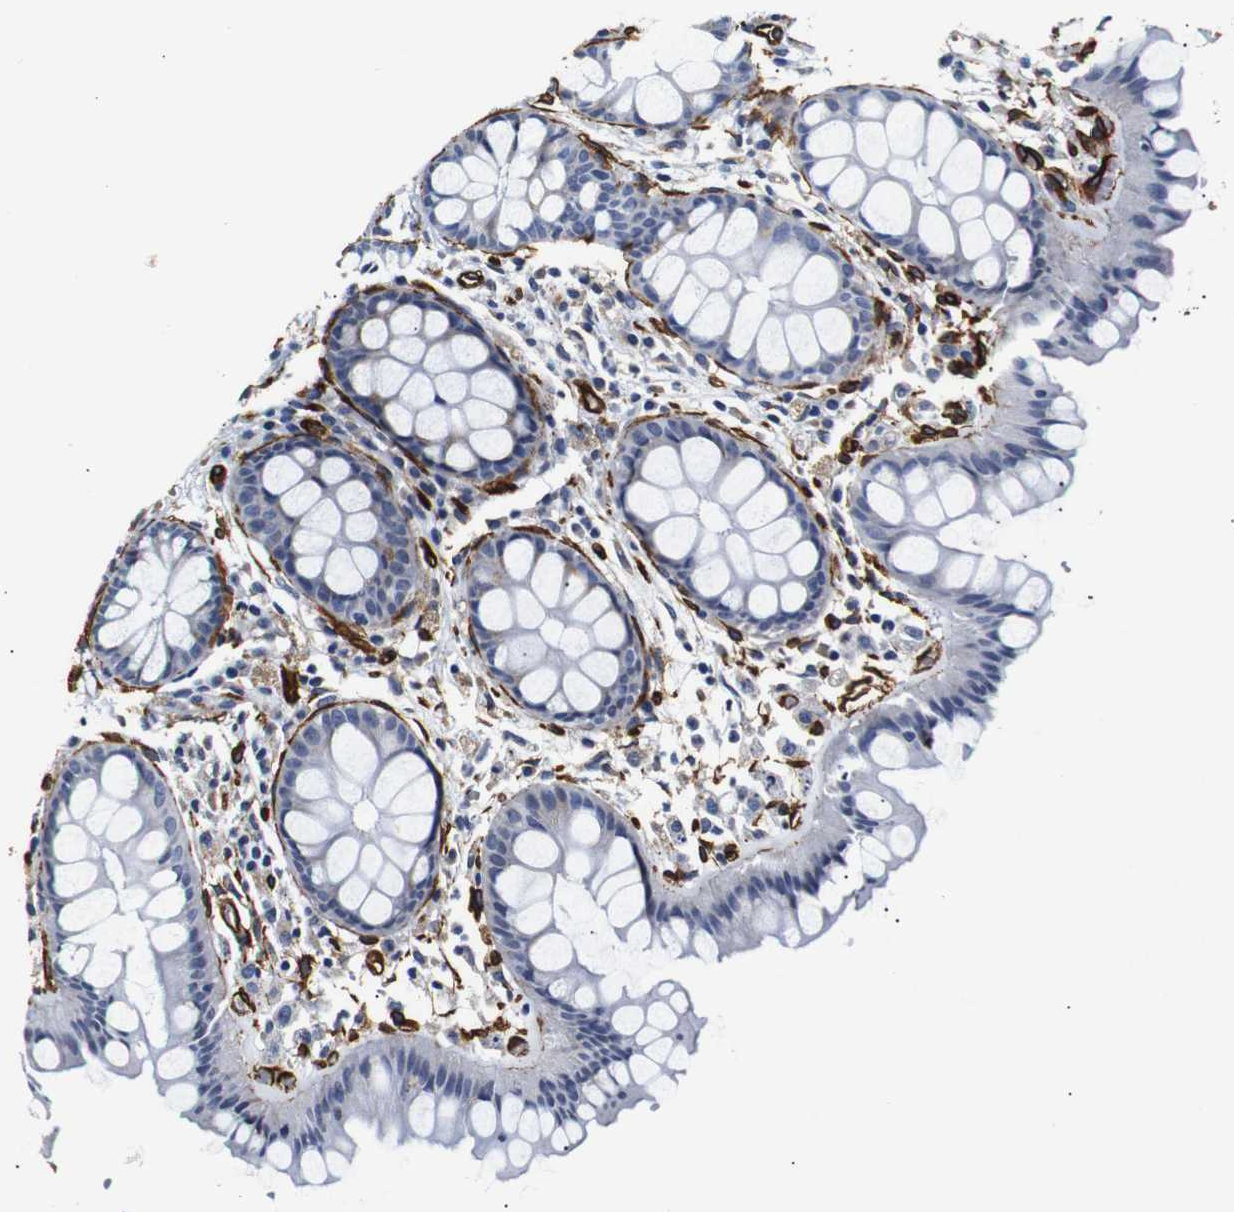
{"staining": {"intensity": "strong", "quantity": ">75%", "location": "cytoplasmic/membranous"}, "tissue": "colon", "cell_type": "Endothelial cells", "image_type": "normal", "snomed": [{"axis": "morphology", "description": "Normal tissue, NOS"}, {"axis": "topography", "description": "Colon"}], "caption": "Immunohistochemical staining of unremarkable colon exhibits high levels of strong cytoplasmic/membranous staining in about >75% of endothelial cells.", "gene": "CAV2", "patient": {"sex": "female", "age": 55}}